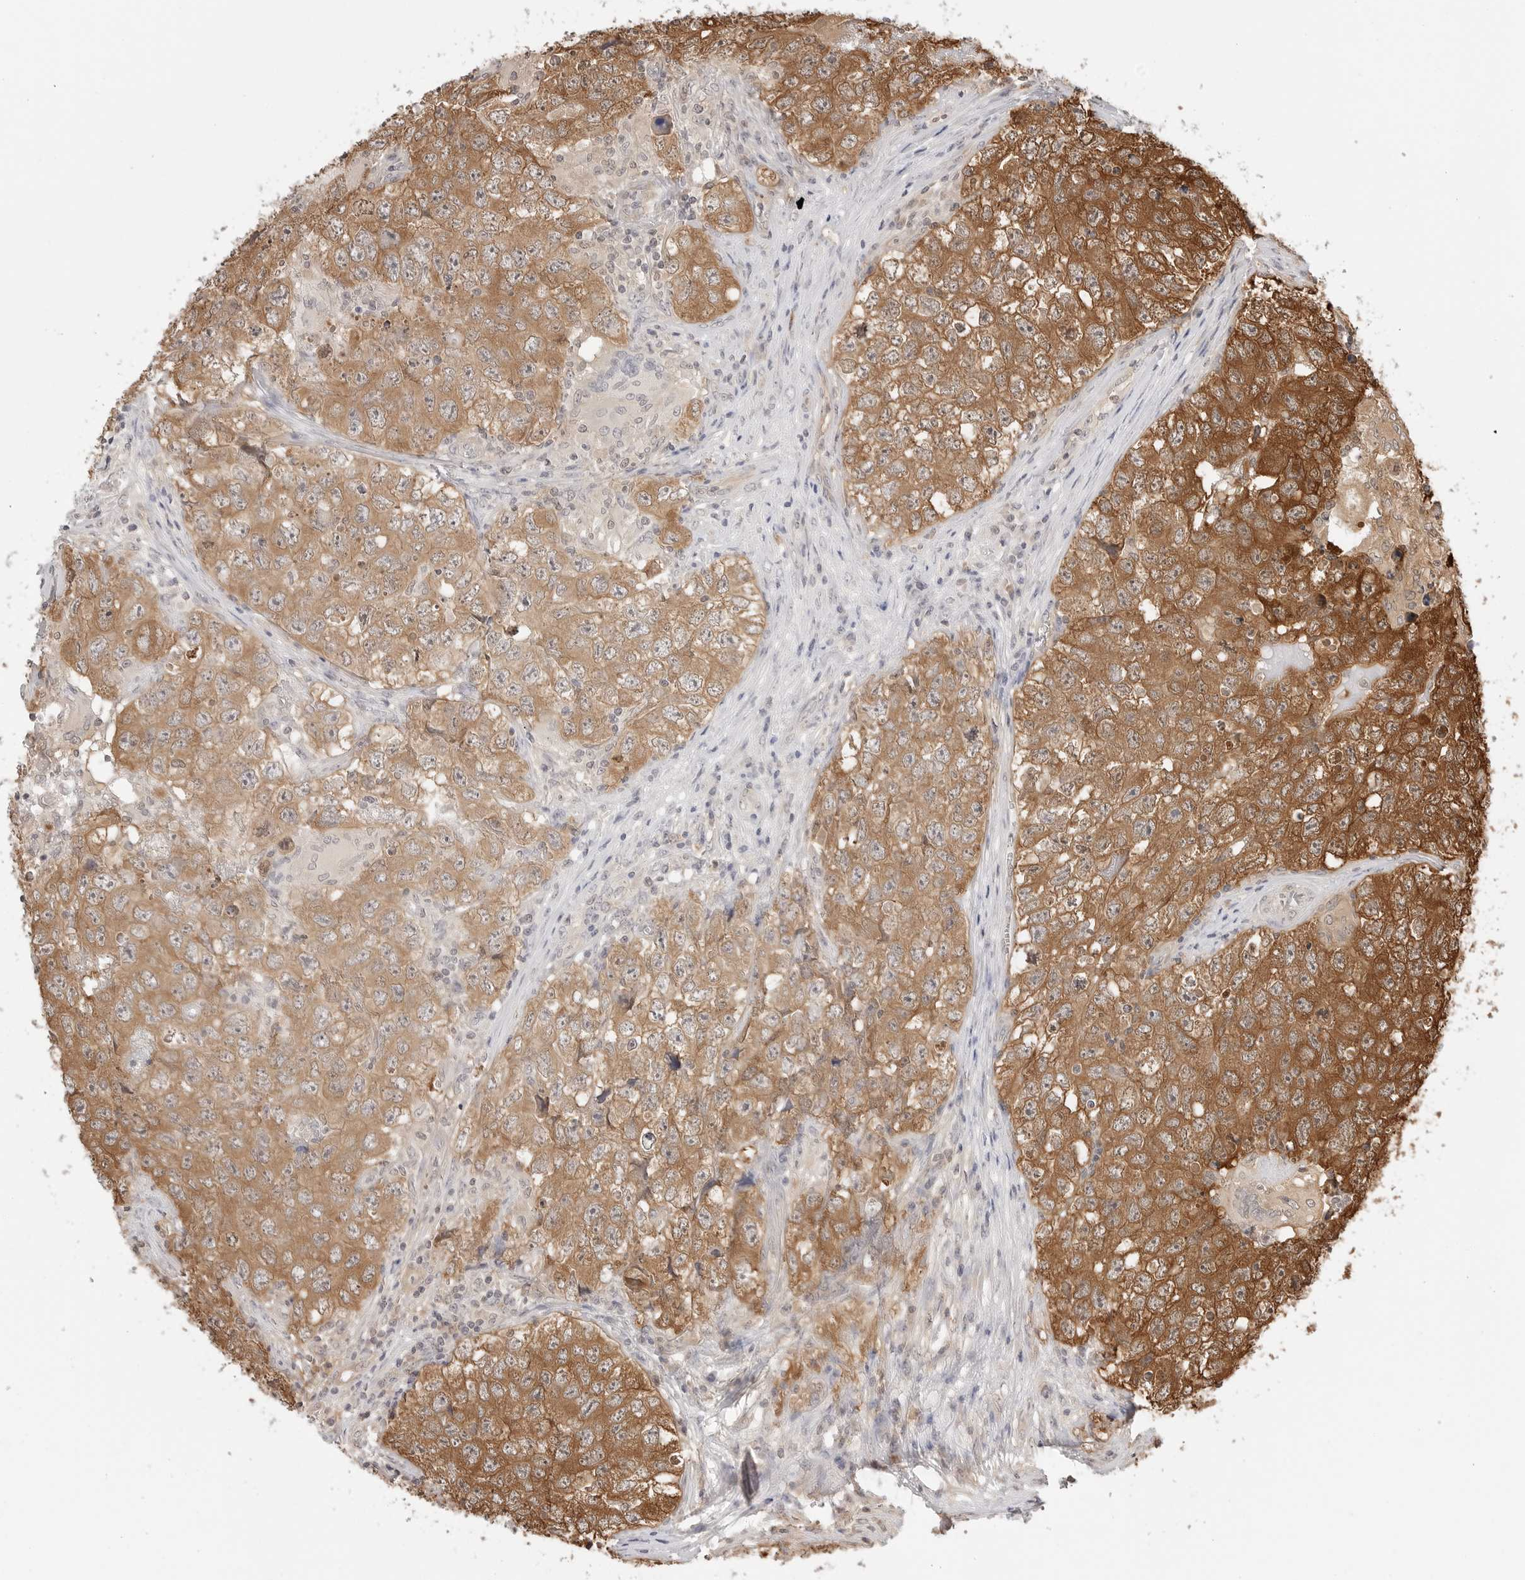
{"staining": {"intensity": "strong", "quantity": "25%-75%", "location": "cytoplasmic/membranous,nuclear"}, "tissue": "testis cancer", "cell_type": "Tumor cells", "image_type": "cancer", "snomed": [{"axis": "morphology", "description": "Seminoma, NOS"}, {"axis": "morphology", "description": "Carcinoma, Embryonal, NOS"}, {"axis": "topography", "description": "Testis"}], "caption": "This is a micrograph of IHC staining of testis cancer, which shows strong staining in the cytoplasmic/membranous and nuclear of tumor cells.", "gene": "NUDC", "patient": {"sex": "male", "age": 43}}